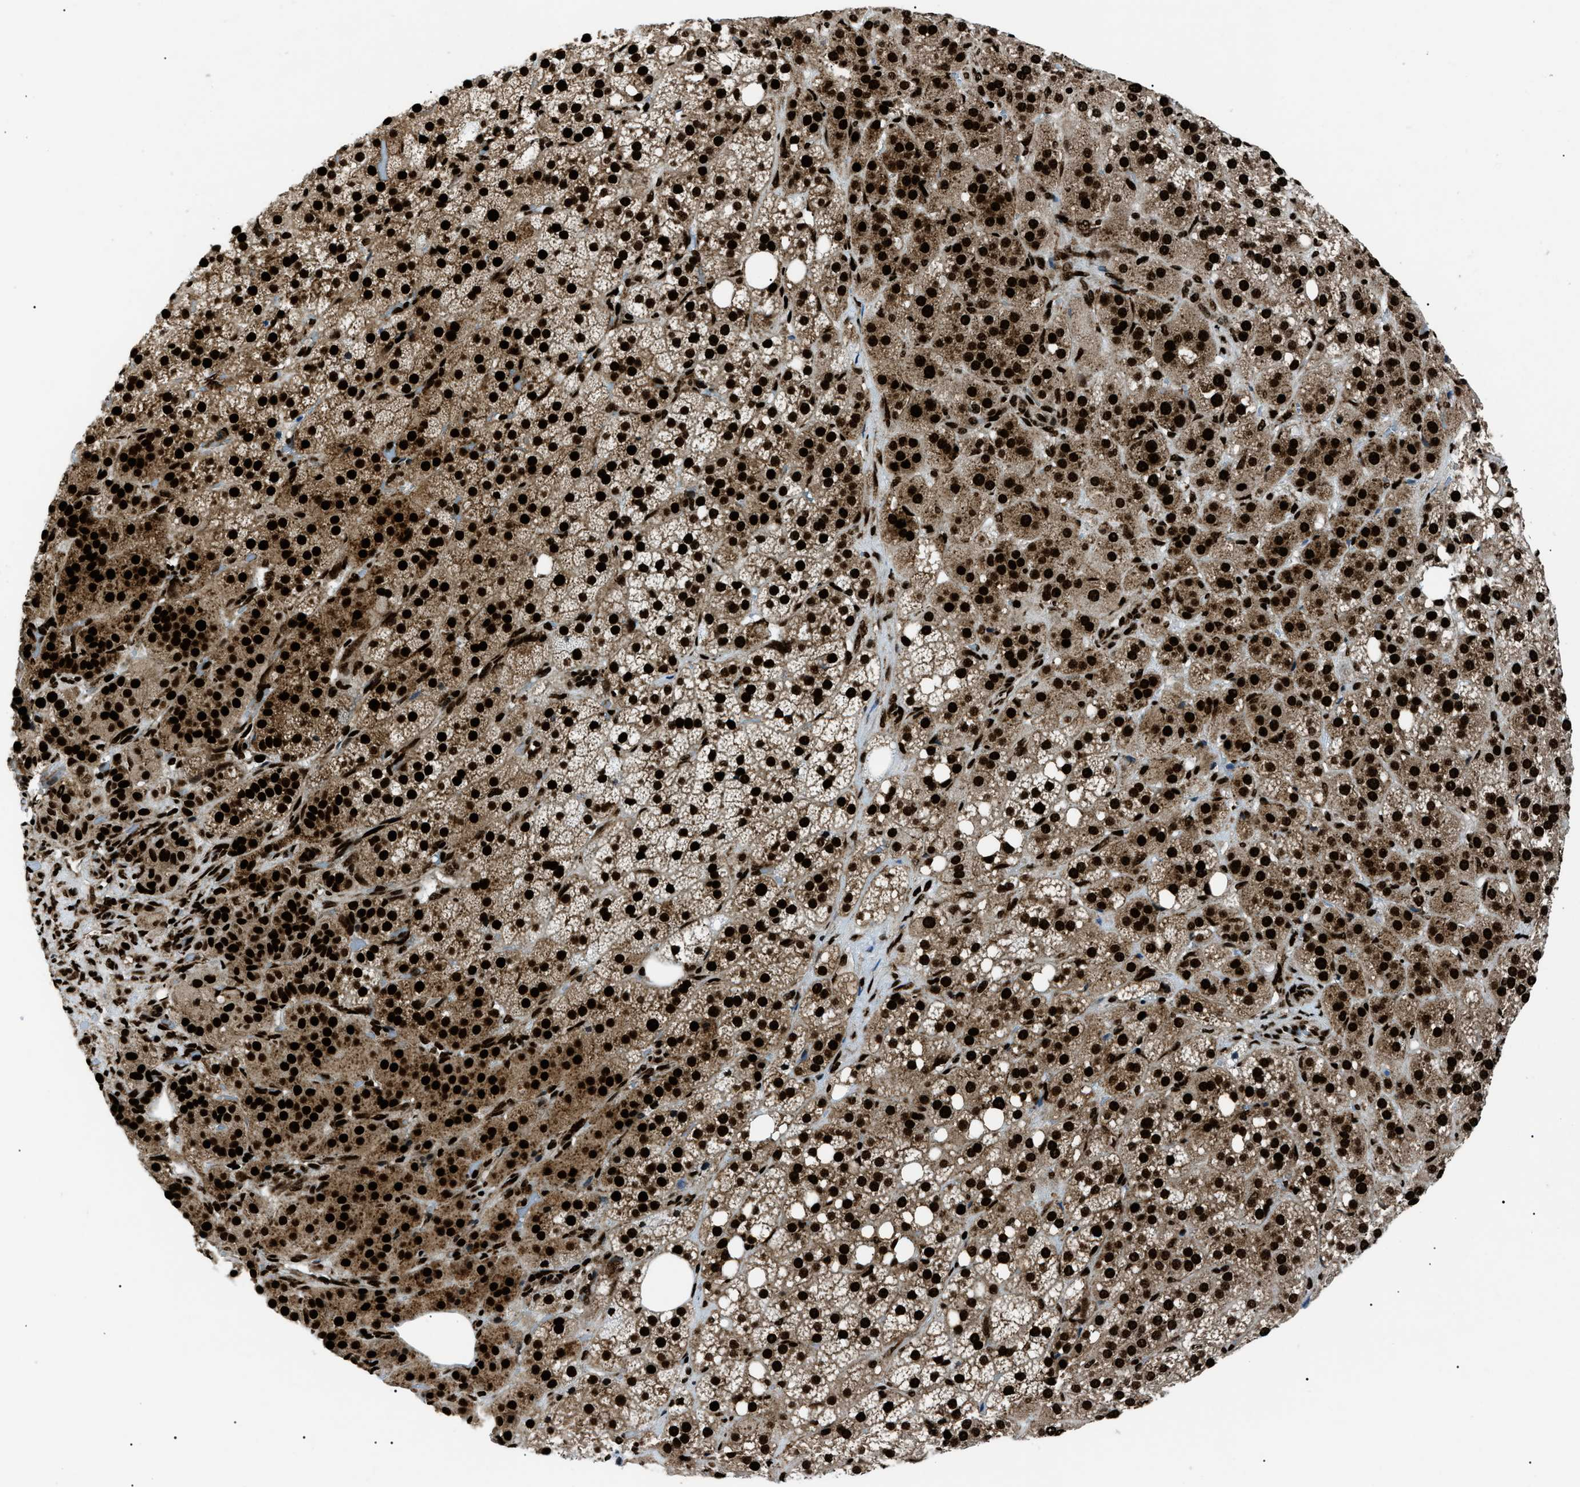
{"staining": {"intensity": "strong", "quantity": ">75%", "location": "cytoplasmic/membranous,nuclear"}, "tissue": "adrenal gland", "cell_type": "Glandular cells", "image_type": "normal", "snomed": [{"axis": "morphology", "description": "Normal tissue, NOS"}, {"axis": "topography", "description": "Adrenal gland"}], "caption": "Adrenal gland stained for a protein exhibits strong cytoplasmic/membranous,nuclear positivity in glandular cells.", "gene": "HNRNPK", "patient": {"sex": "female", "age": 59}}